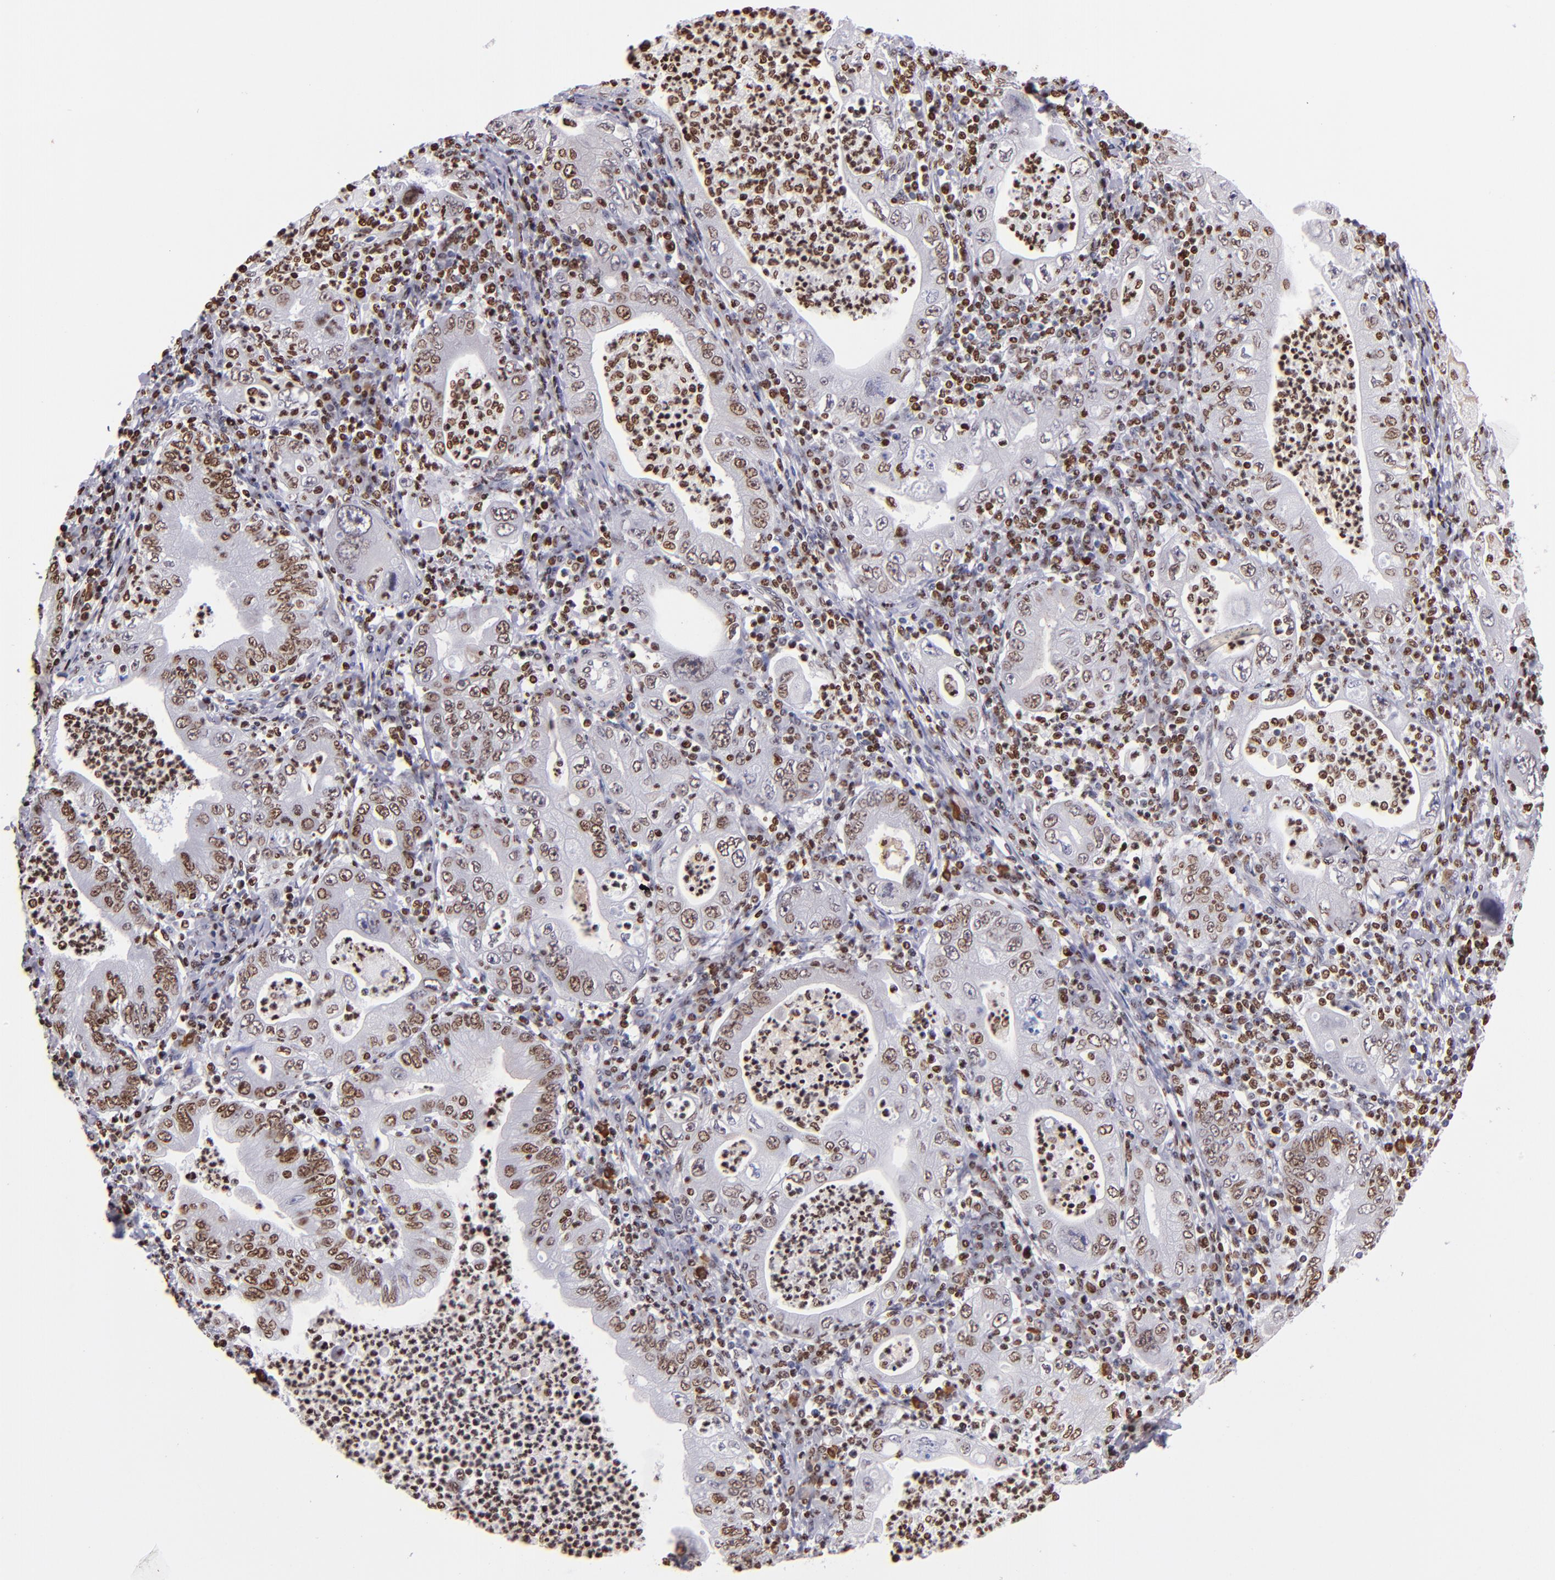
{"staining": {"intensity": "strong", "quantity": ">75%", "location": "nuclear"}, "tissue": "stomach cancer", "cell_type": "Tumor cells", "image_type": "cancer", "snomed": [{"axis": "morphology", "description": "Normal tissue, NOS"}, {"axis": "morphology", "description": "Adenocarcinoma, NOS"}, {"axis": "topography", "description": "Esophagus"}, {"axis": "topography", "description": "Stomach, upper"}, {"axis": "topography", "description": "Peripheral nerve tissue"}], "caption": "Stomach cancer was stained to show a protein in brown. There is high levels of strong nuclear staining in about >75% of tumor cells.", "gene": "CDKL5", "patient": {"sex": "male", "age": 62}}